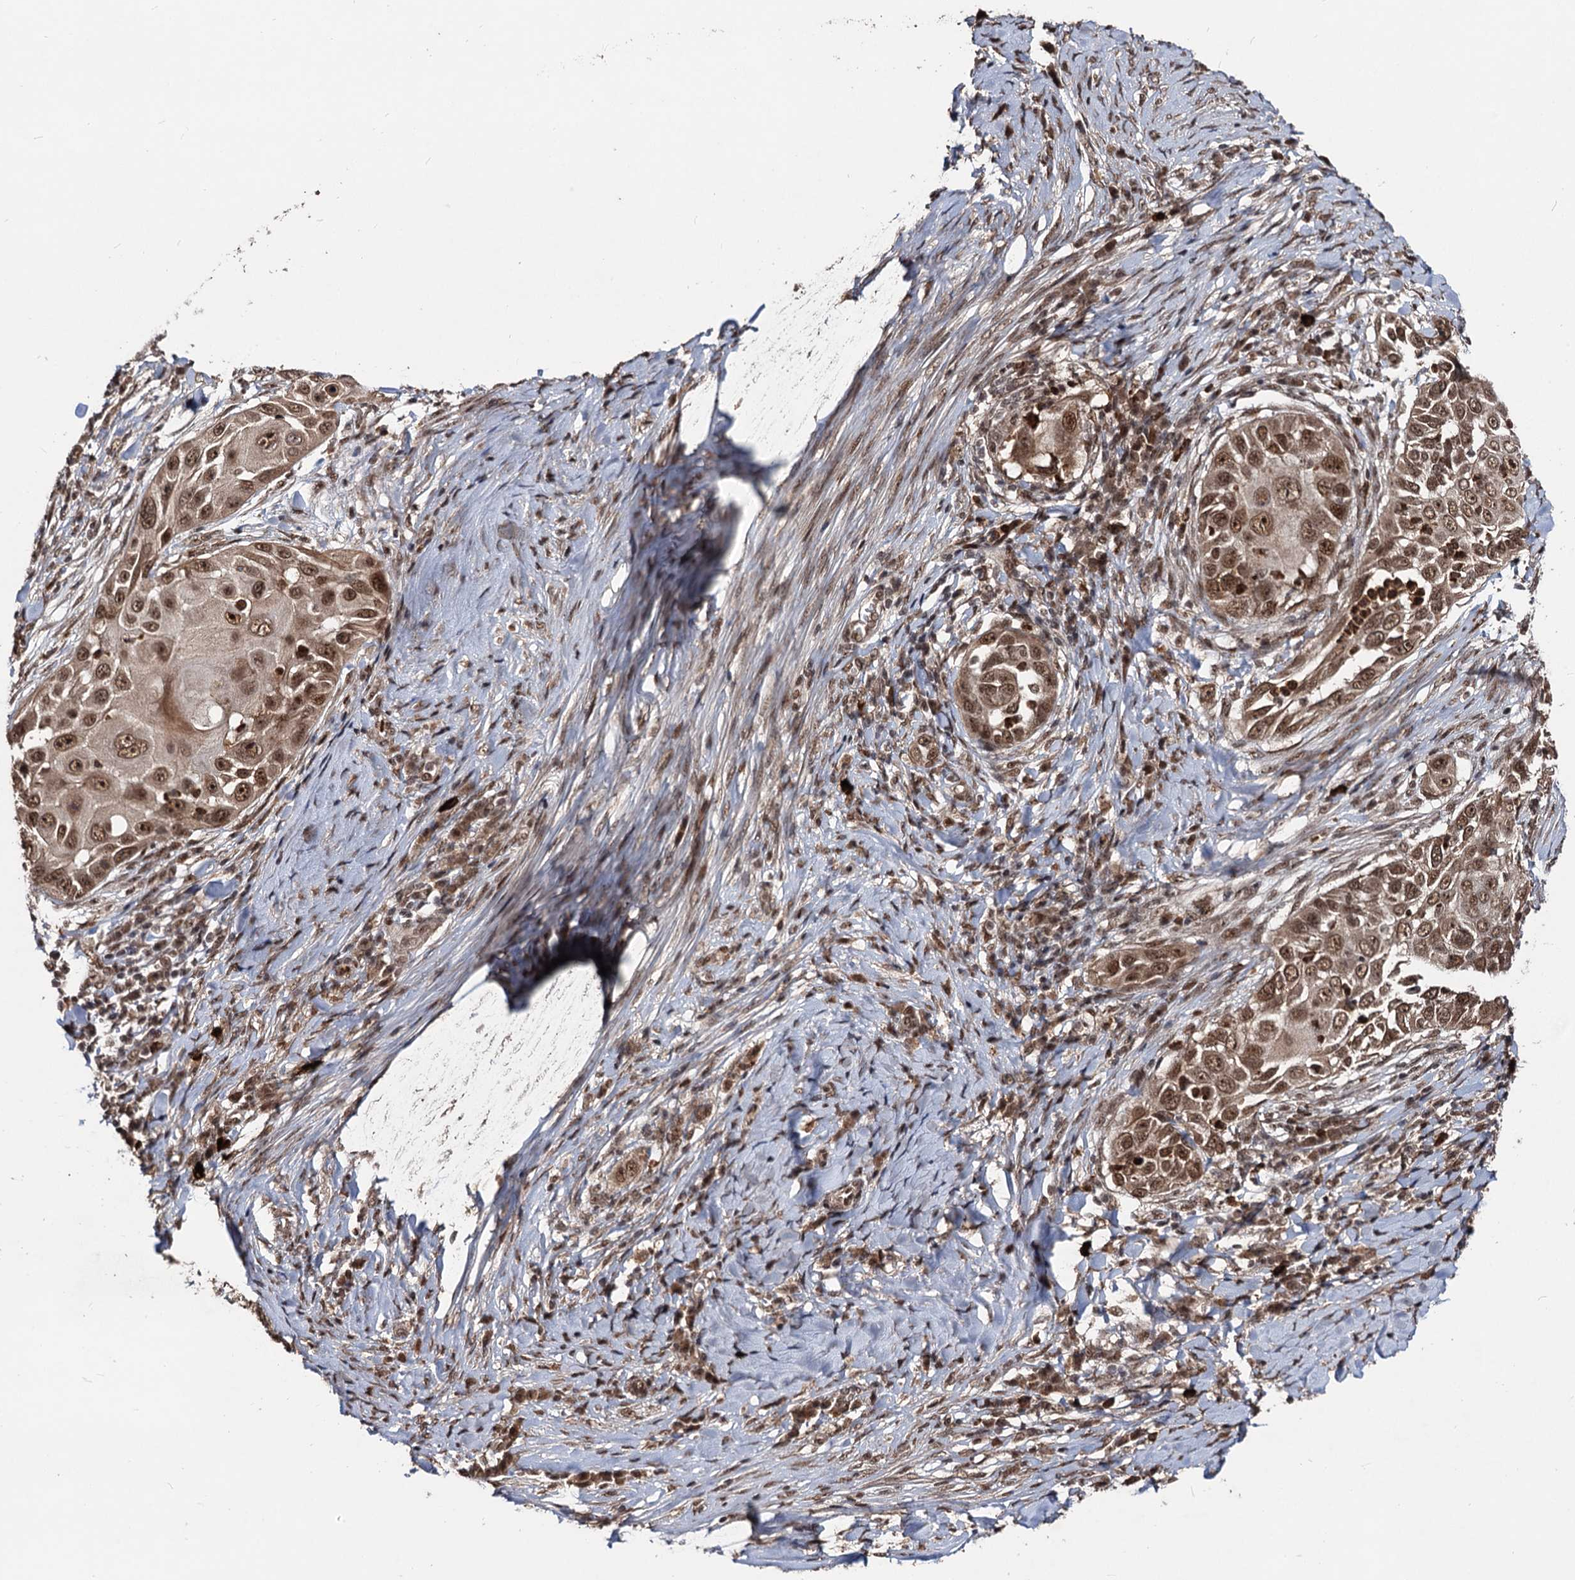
{"staining": {"intensity": "moderate", "quantity": ">75%", "location": "cytoplasmic/membranous,nuclear"}, "tissue": "skin cancer", "cell_type": "Tumor cells", "image_type": "cancer", "snomed": [{"axis": "morphology", "description": "Squamous cell carcinoma, NOS"}, {"axis": "topography", "description": "Skin"}], "caption": "Protein analysis of skin cancer tissue exhibits moderate cytoplasmic/membranous and nuclear expression in approximately >75% of tumor cells.", "gene": "SFSWAP", "patient": {"sex": "female", "age": 44}}